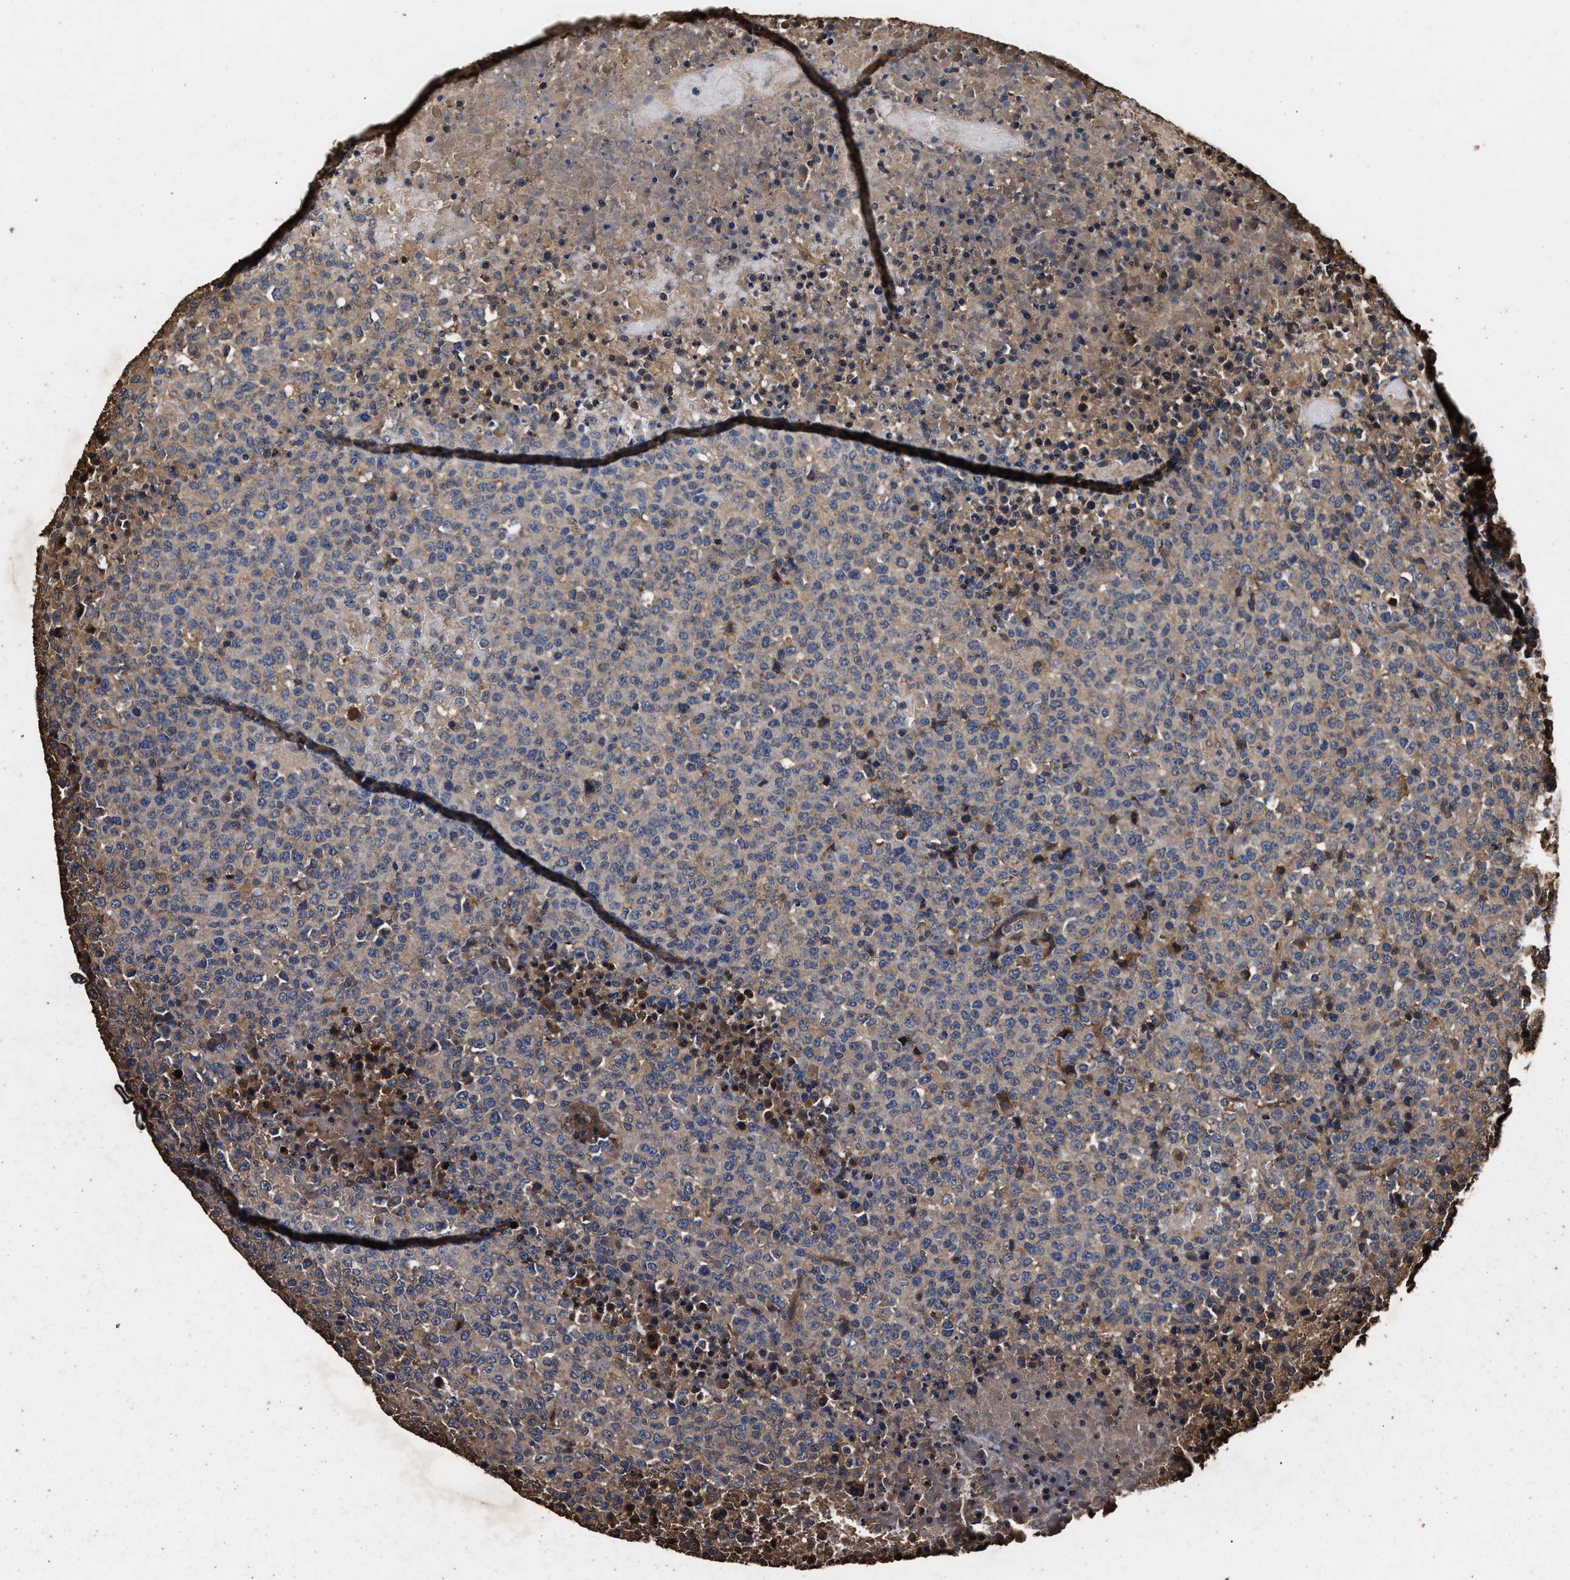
{"staining": {"intensity": "weak", "quantity": "25%-75%", "location": "cytoplasmic/membranous"}, "tissue": "lymphoma", "cell_type": "Tumor cells", "image_type": "cancer", "snomed": [{"axis": "morphology", "description": "Malignant lymphoma, non-Hodgkin's type, High grade"}, {"axis": "topography", "description": "Lymph node"}], "caption": "A histopathology image of human lymphoma stained for a protein reveals weak cytoplasmic/membranous brown staining in tumor cells.", "gene": "KYAT1", "patient": {"sex": "male", "age": 13}}